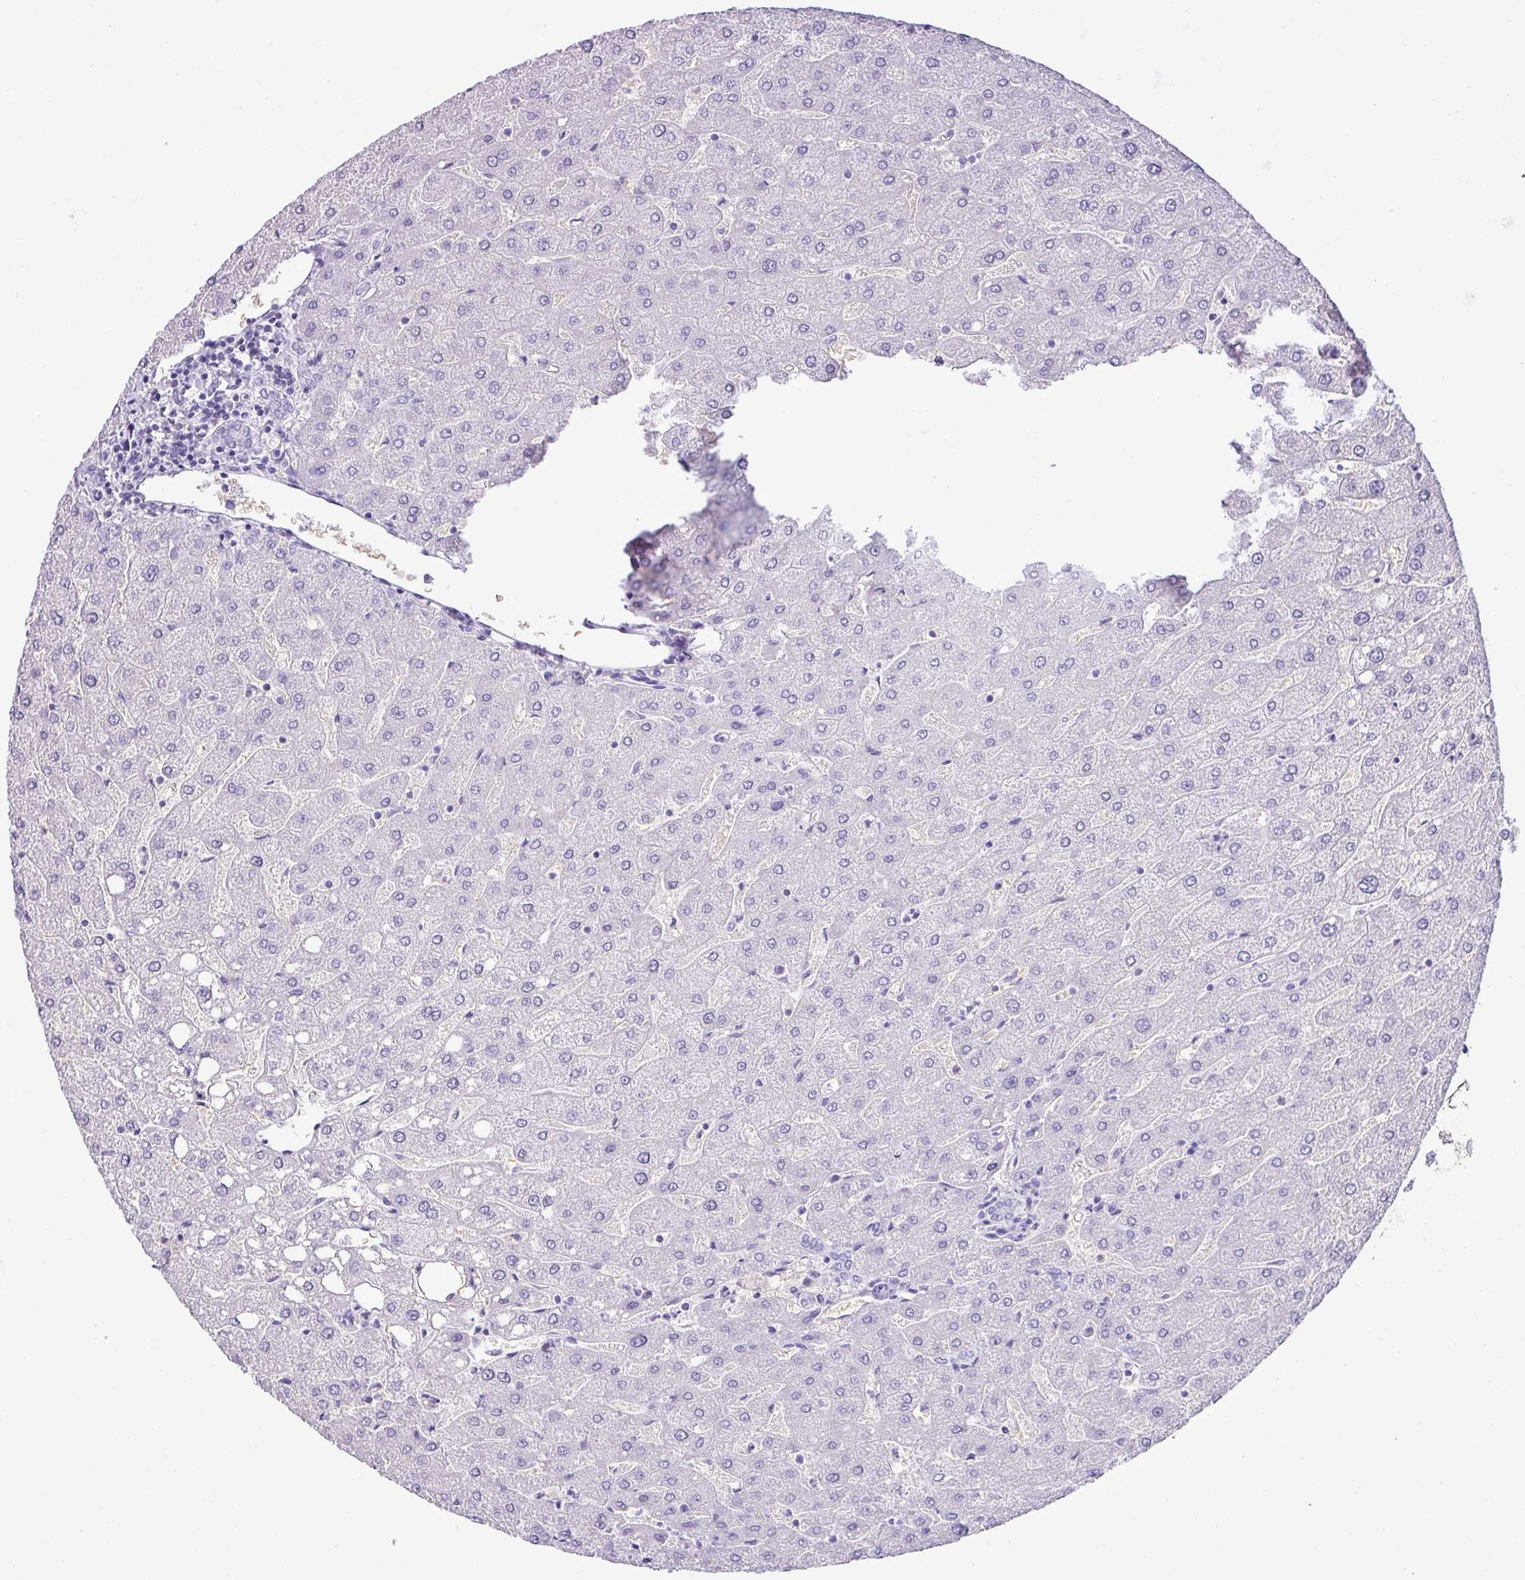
{"staining": {"intensity": "negative", "quantity": "none", "location": "none"}, "tissue": "liver", "cell_type": "Cholangiocytes", "image_type": "normal", "snomed": [{"axis": "morphology", "description": "Normal tissue, NOS"}, {"axis": "topography", "description": "Liver"}], "caption": "A high-resolution micrograph shows IHC staining of unremarkable liver, which demonstrates no significant expression in cholangiocytes.", "gene": "ZSCAN5A", "patient": {"sex": "male", "age": 67}}